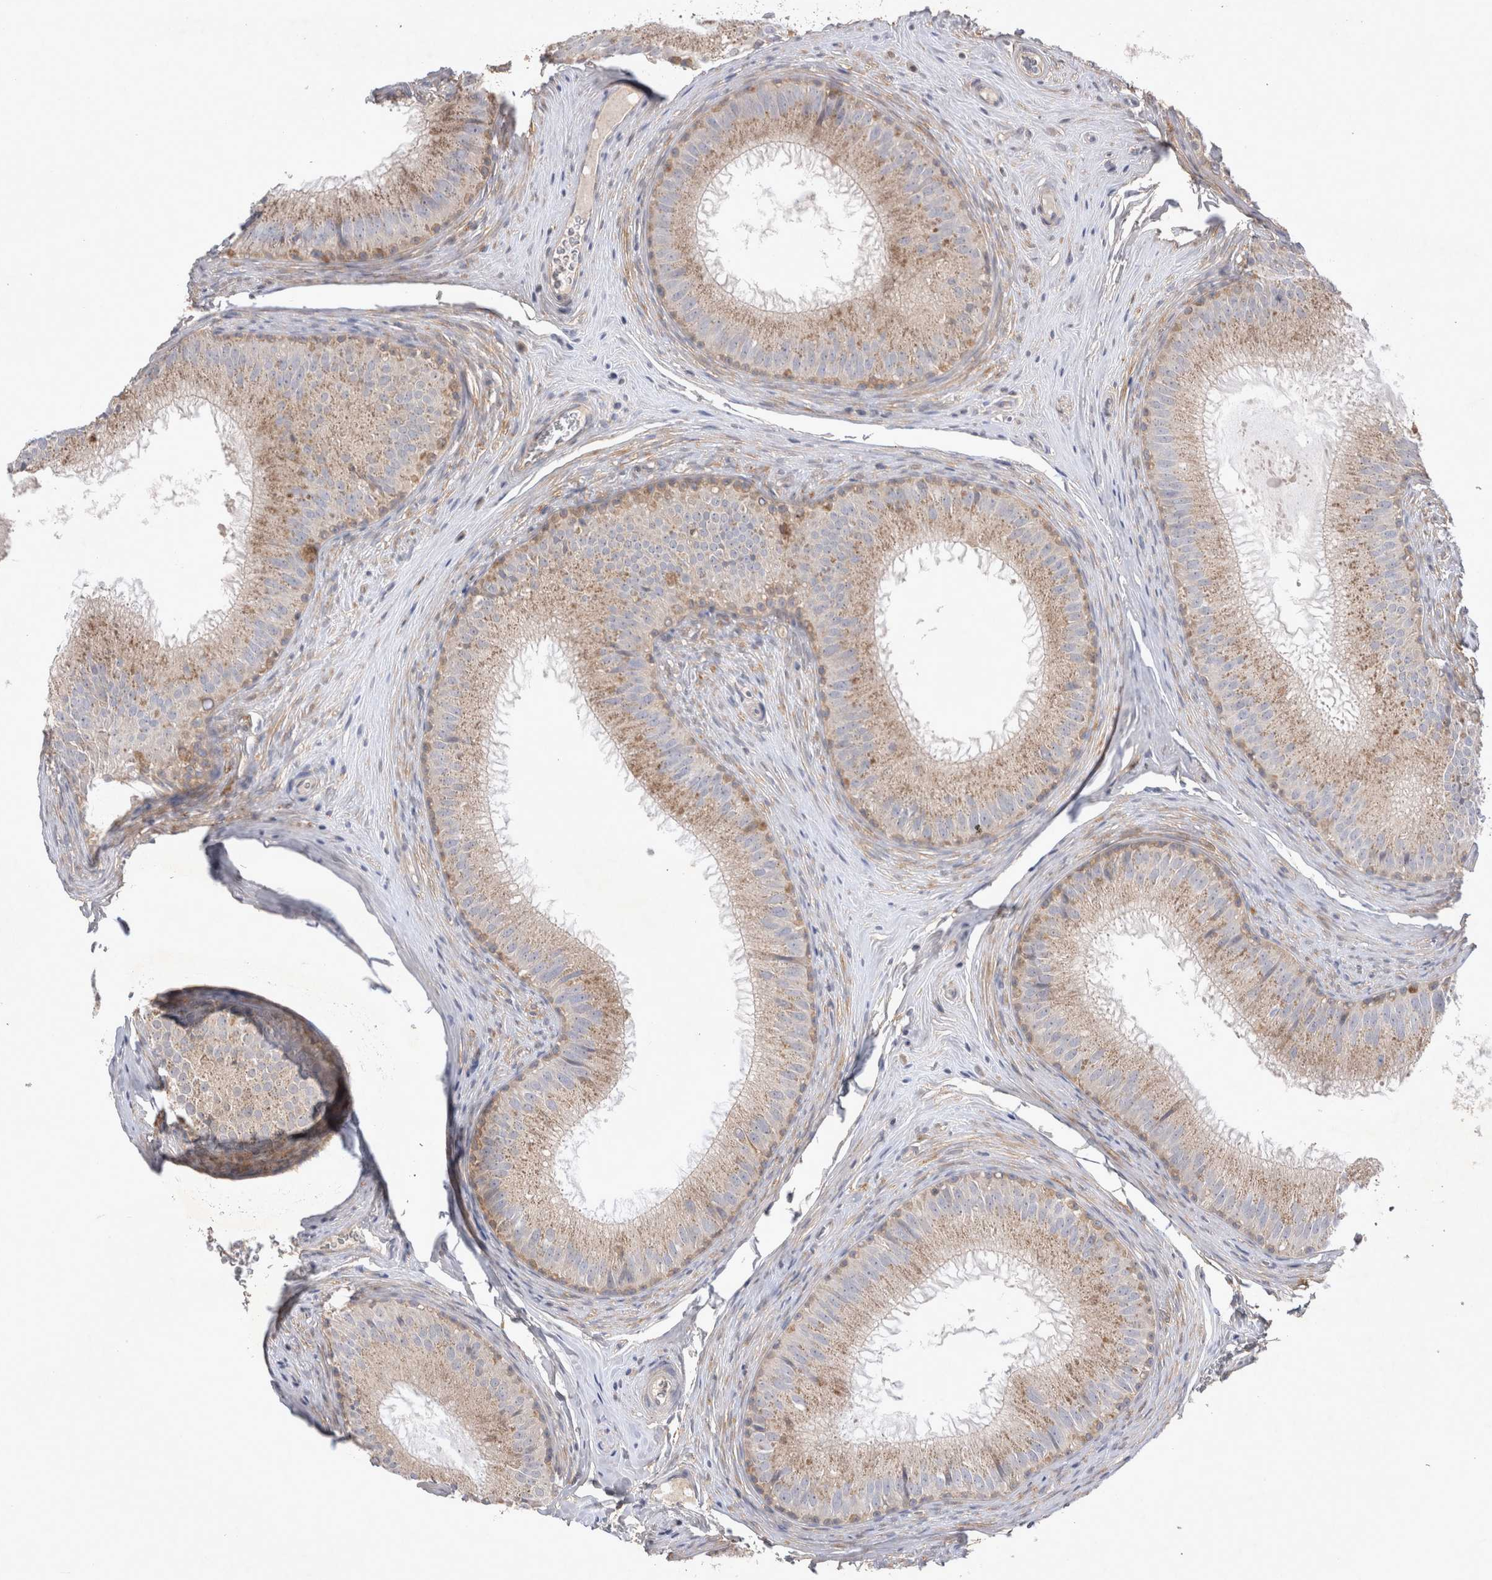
{"staining": {"intensity": "weak", "quantity": "25%-75%", "location": "cytoplasmic/membranous"}, "tissue": "epididymis", "cell_type": "Glandular cells", "image_type": "normal", "snomed": [{"axis": "morphology", "description": "Normal tissue, NOS"}, {"axis": "topography", "description": "Epididymis"}], "caption": "A brown stain shows weak cytoplasmic/membranous positivity of a protein in glandular cells of normal human epididymis.", "gene": "SRD5A3", "patient": {"sex": "male", "age": 32}}